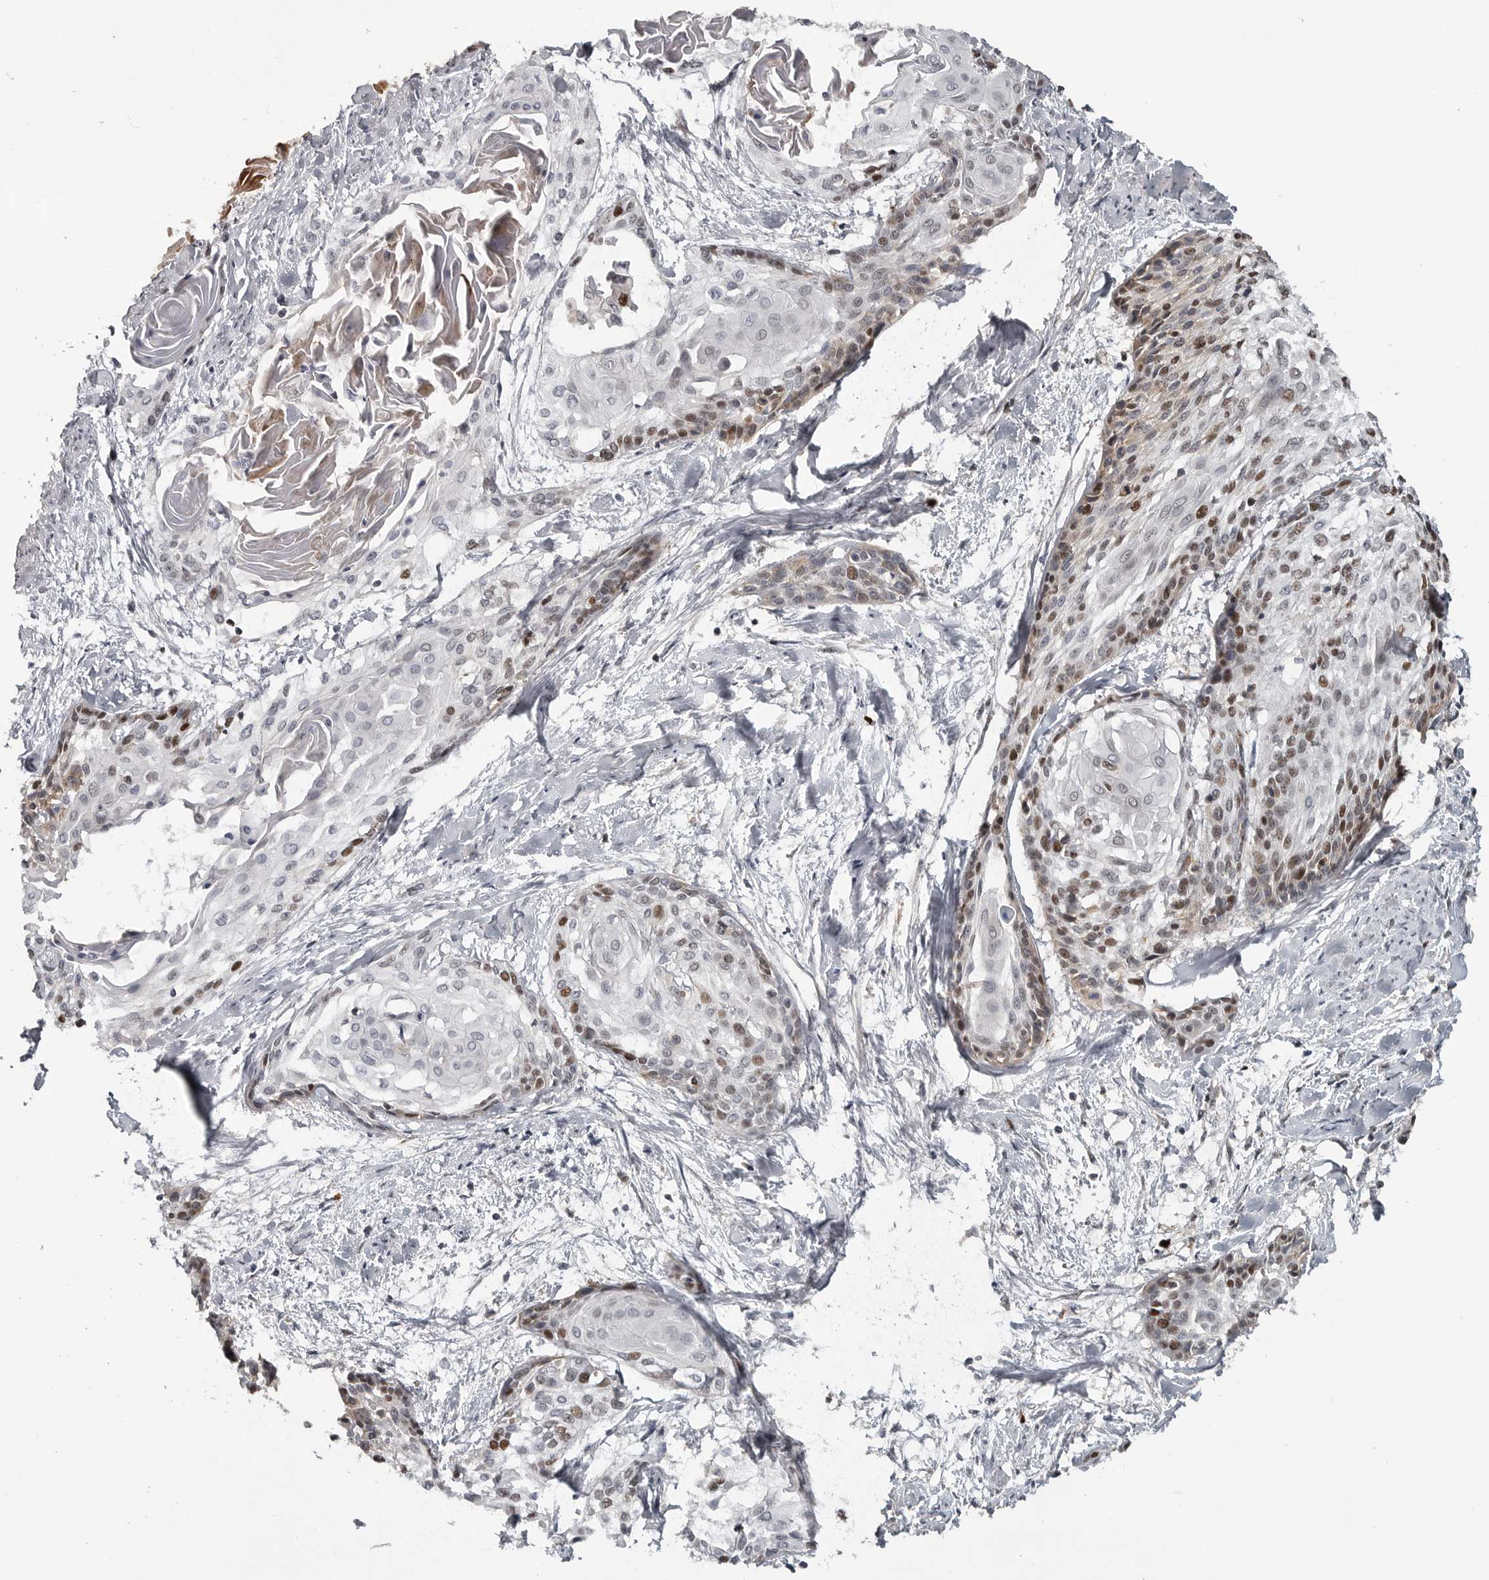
{"staining": {"intensity": "moderate", "quantity": "25%-75%", "location": "nuclear"}, "tissue": "cervical cancer", "cell_type": "Tumor cells", "image_type": "cancer", "snomed": [{"axis": "morphology", "description": "Squamous cell carcinoma, NOS"}, {"axis": "topography", "description": "Cervix"}], "caption": "Moderate nuclear positivity for a protein is present in approximately 25%-75% of tumor cells of squamous cell carcinoma (cervical) using immunohistochemistry.", "gene": "ZNF277", "patient": {"sex": "female", "age": 57}}